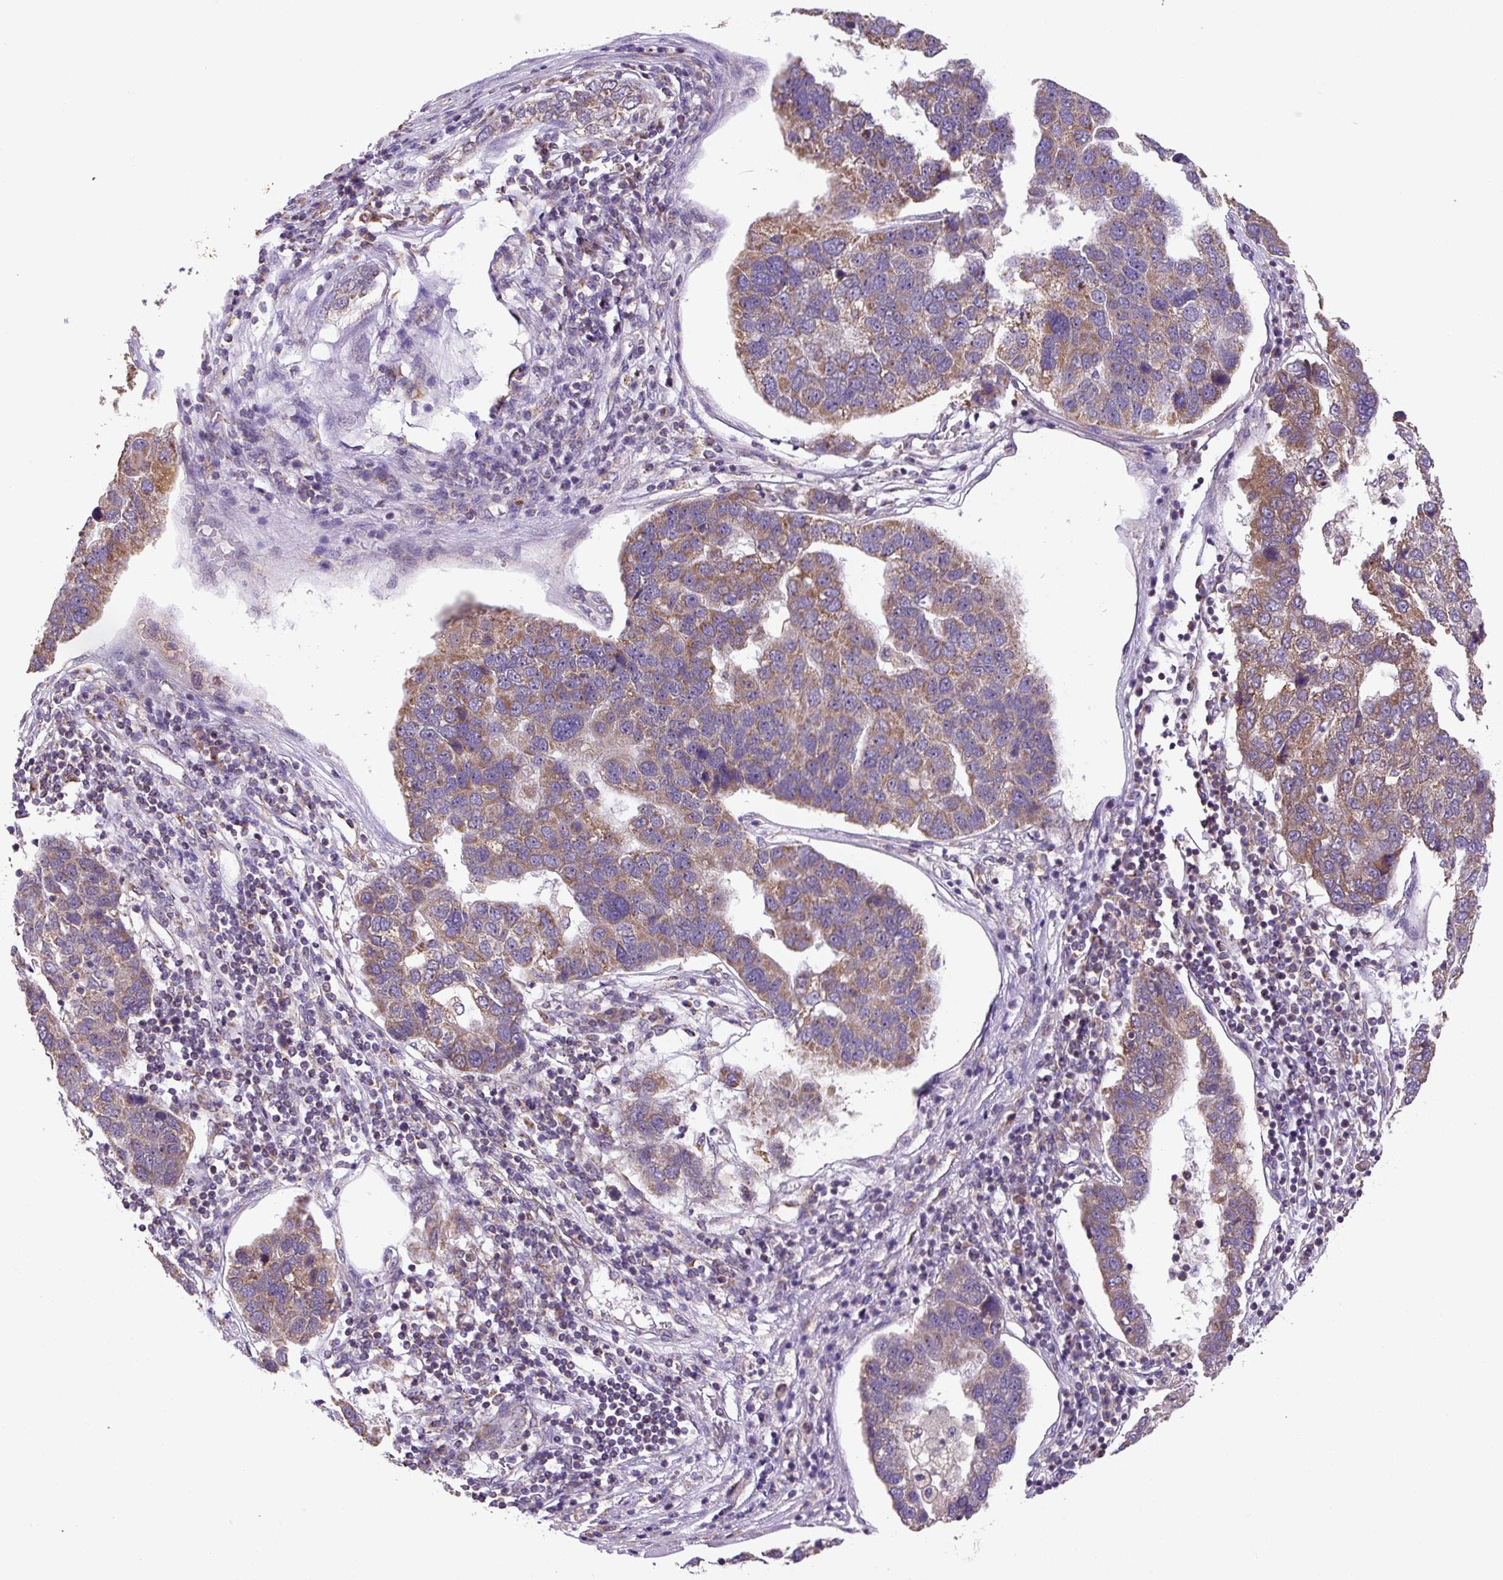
{"staining": {"intensity": "moderate", "quantity": ">75%", "location": "cytoplasmic/membranous"}, "tissue": "pancreatic cancer", "cell_type": "Tumor cells", "image_type": "cancer", "snomed": [{"axis": "morphology", "description": "Adenocarcinoma, NOS"}, {"axis": "topography", "description": "Pancreas"}], "caption": "IHC of human pancreatic cancer (adenocarcinoma) displays medium levels of moderate cytoplasmic/membranous positivity in about >75% of tumor cells.", "gene": "MFSD9", "patient": {"sex": "female", "age": 61}}